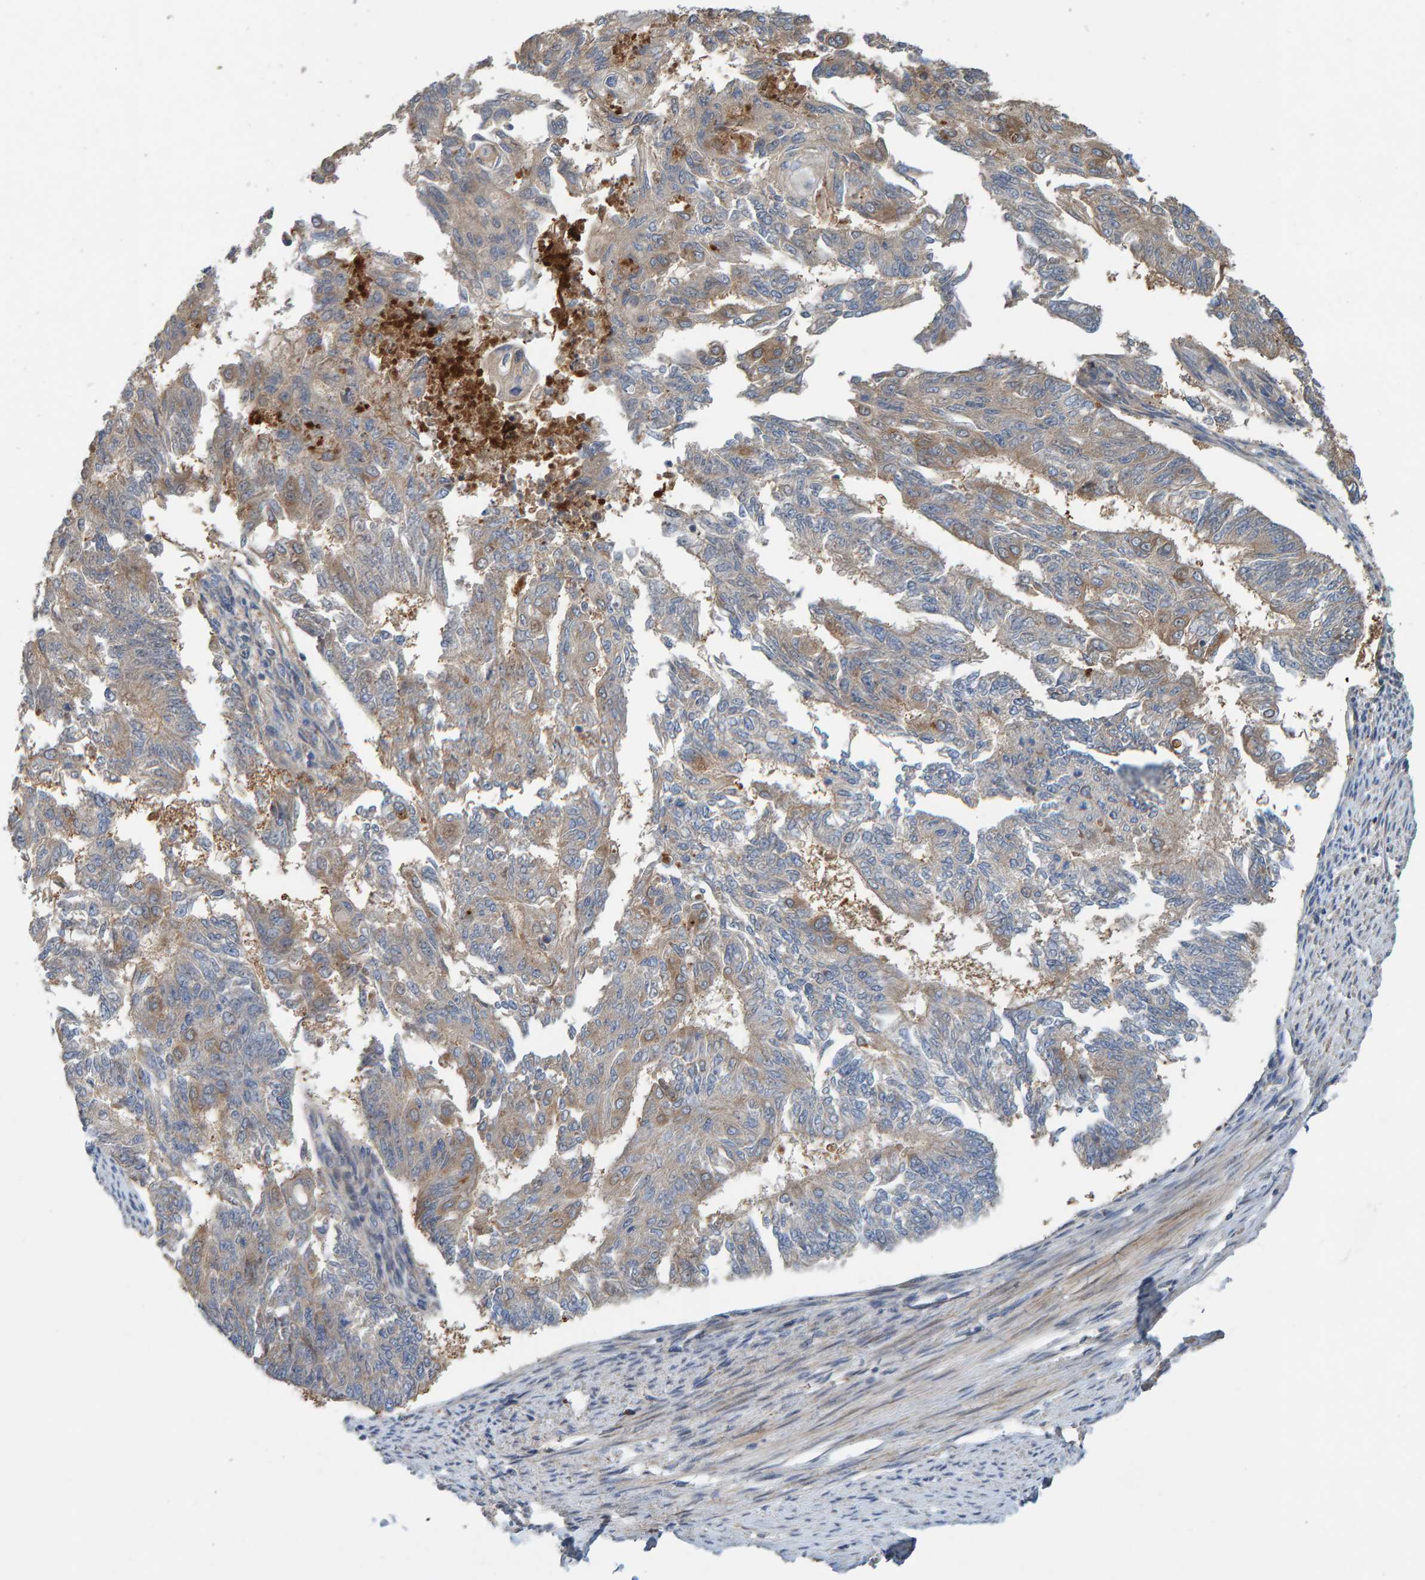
{"staining": {"intensity": "weak", "quantity": ">75%", "location": "cytoplasmic/membranous"}, "tissue": "endometrial cancer", "cell_type": "Tumor cells", "image_type": "cancer", "snomed": [{"axis": "morphology", "description": "Adenocarcinoma, NOS"}, {"axis": "topography", "description": "Endometrium"}], "caption": "Weak cytoplasmic/membranous positivity for a protein is appreciated in approximately >75% of tumor cells of endometrial adenocarcinoma using immunohistochemistry.", "gene": "KIAA0753", "patient": {"sex": "female", "age": 32}}